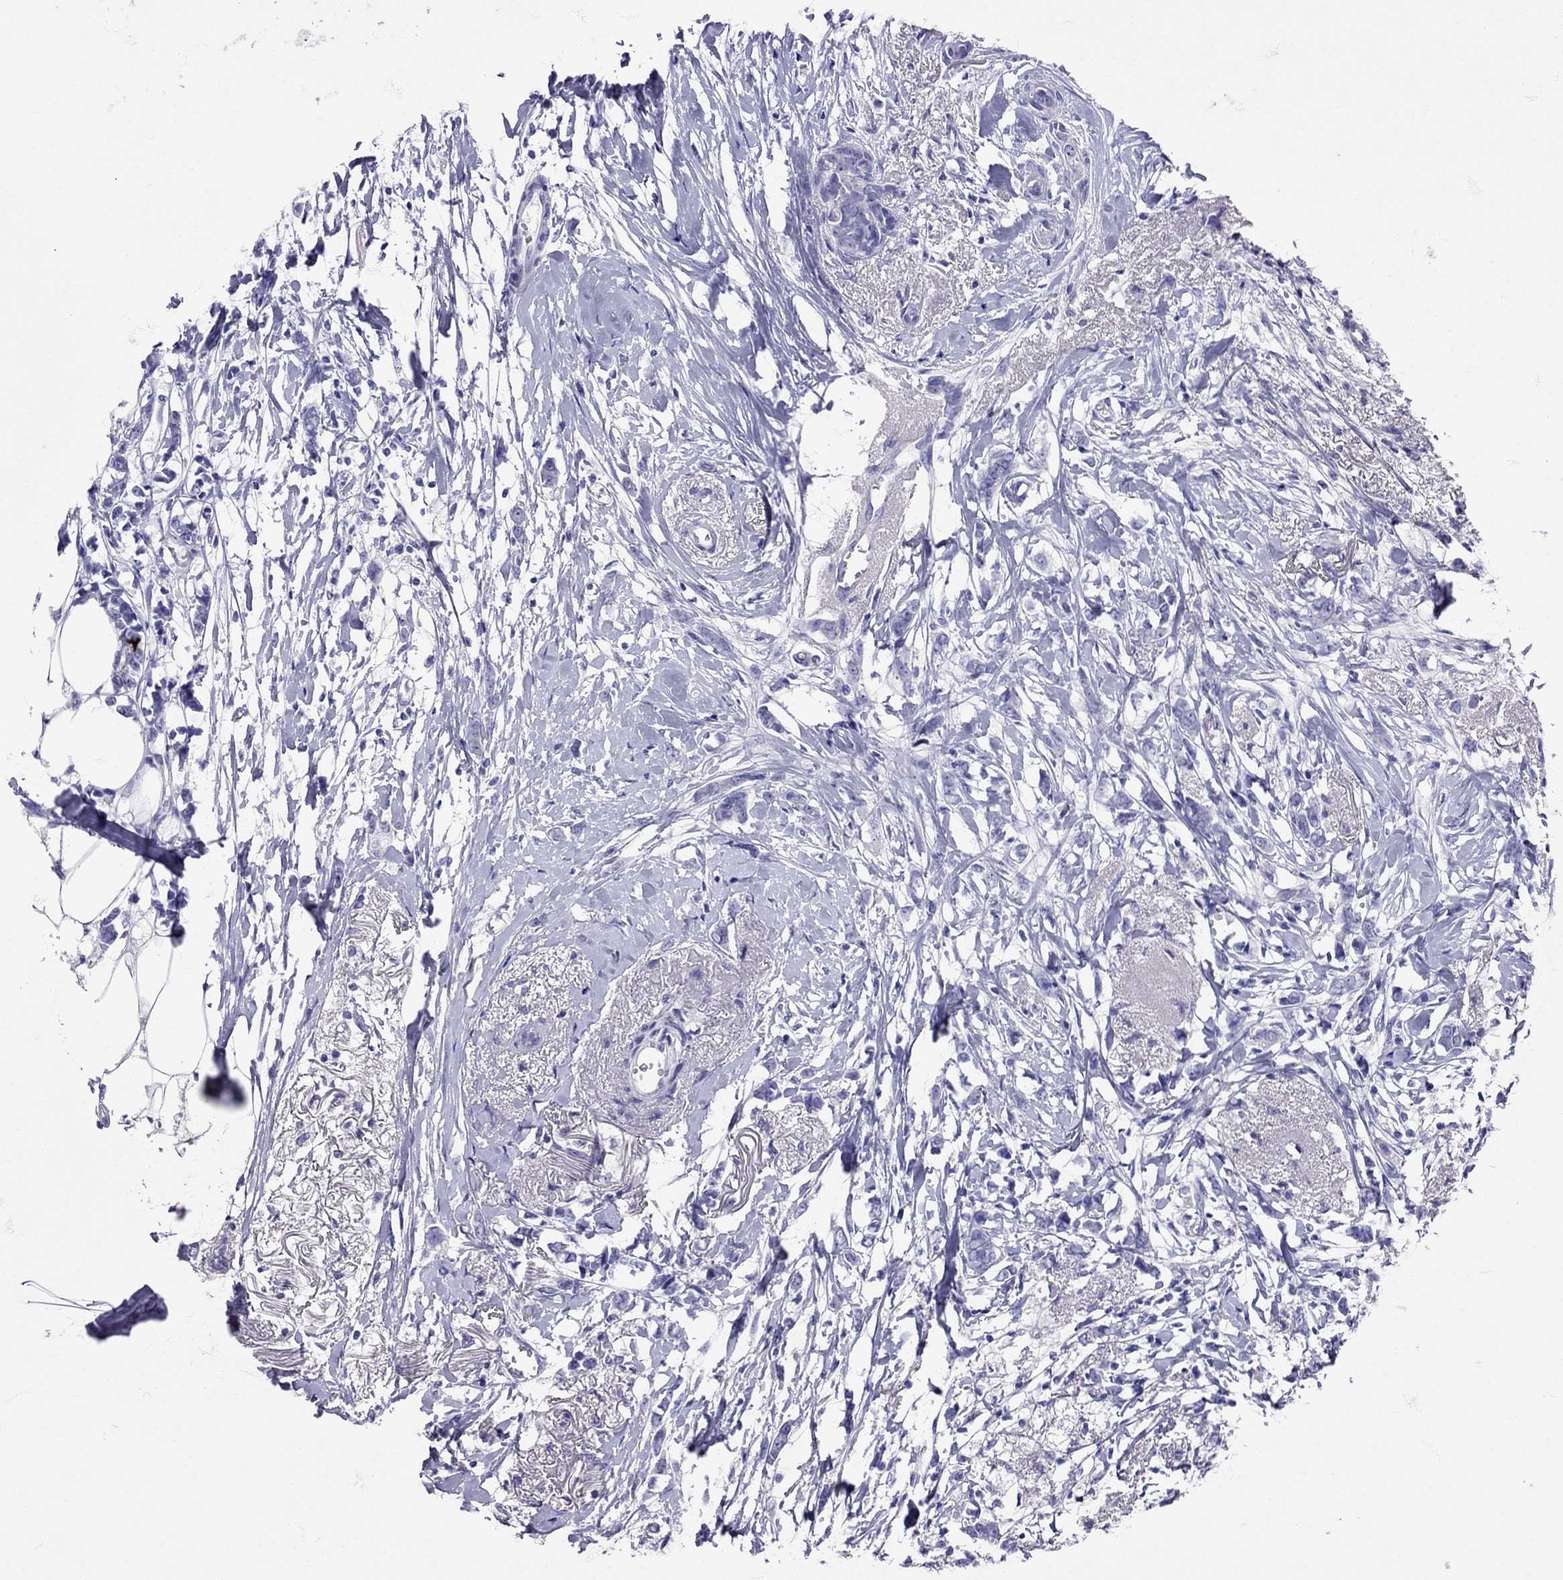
{"staining": {"intensity": "negative", "quantity": "none", "location": "none"}, "tissue": "breast cancer", "cell_type": "Tumor cells", "image_type": "cancer", "snomed": [{"axis": "morphology", "description": "Duct carcinoma"}, {"axis": "topography", "description": "Breast"}], "caption": "Immunohistochemistry (IHC) of human breast cancer displays no positivity in tumor cells.", "gene": "AVP", "patient": {"sex": "female", "age": 40}}